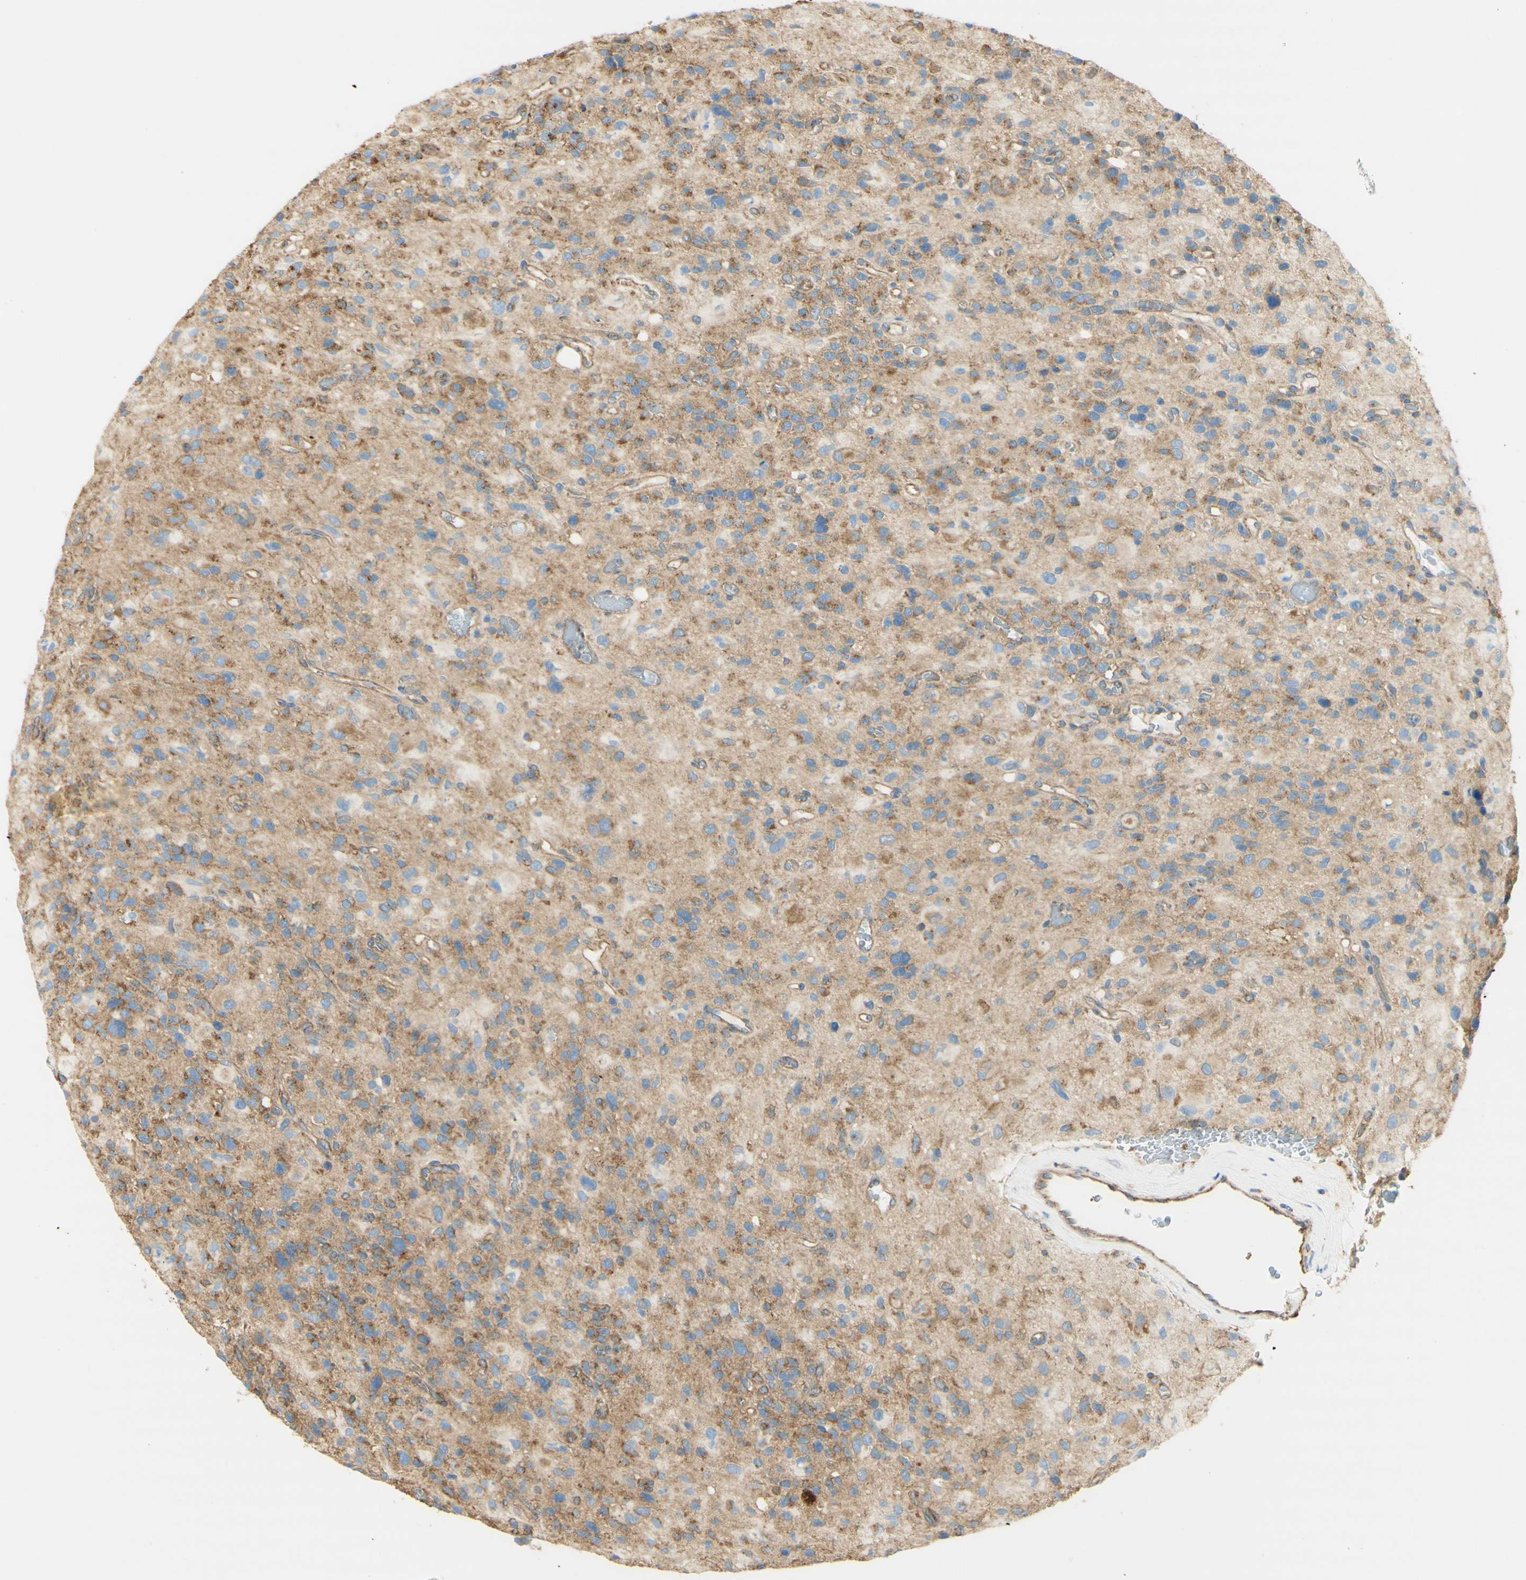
{"staining": {"intensity": "moderate", "quantity": "<25%", "location": "cytoplasmic/membranous"}, "tissue": "glioma", "cell_type": "Tumor cells", "image_type": "cancer", "snomed": [{"axis": "morphology", "description": "Glioma, malignant, High grade"}, {"axis": "topography", "description": "Brain"}], "caption": "Malignant glioma (high-grade) stained with DAB (3,3'-diaminobenzidine) immunohistochemistry reveals low levels of moderate cytoplasmic/membranous positivity in approximately <25% of tumor cells.", "gene": "CLTC", "patient": {"sex": "male", "age": 48}}